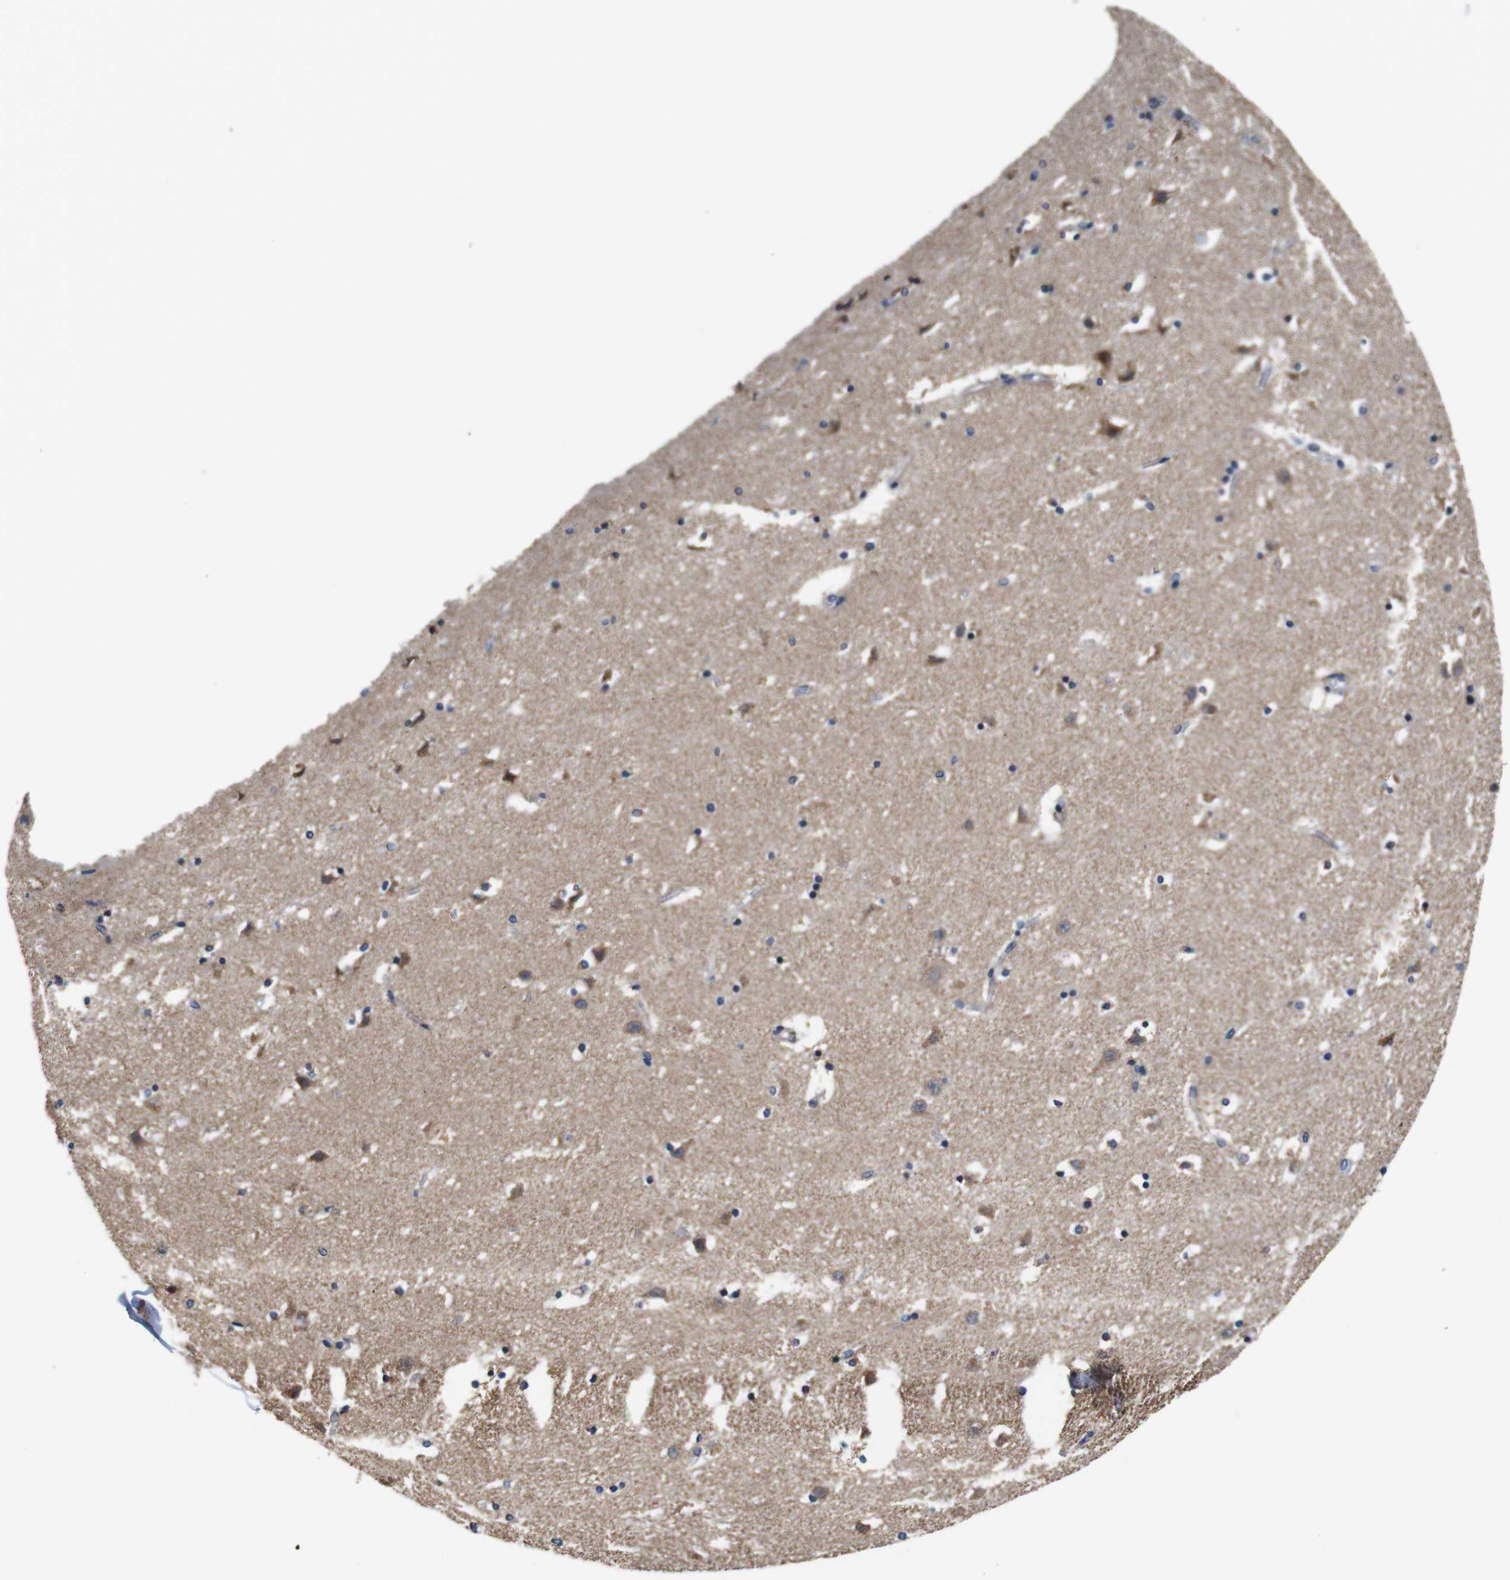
{"staining": {"intensity": "moderate", "quantity": "<25%", "location": "cytoplasmic/membranous"}, "tissue": "caudate", "cell_type": "Glial cells", "image_type": "normal", "snomed": [{"axis": "morphology", "description": "Normal tissue, NOS"}, {"axis": "topography", "description": "Lateral ventricle wall"}], "caption": "Normal caudate reveals moderate cytoplasmic/membranous expression in approximately <25% of glial cells, visualized by immunohistochemistry.", "gene": "LRP4", "patient": {"sex": "male", "age": 45}}